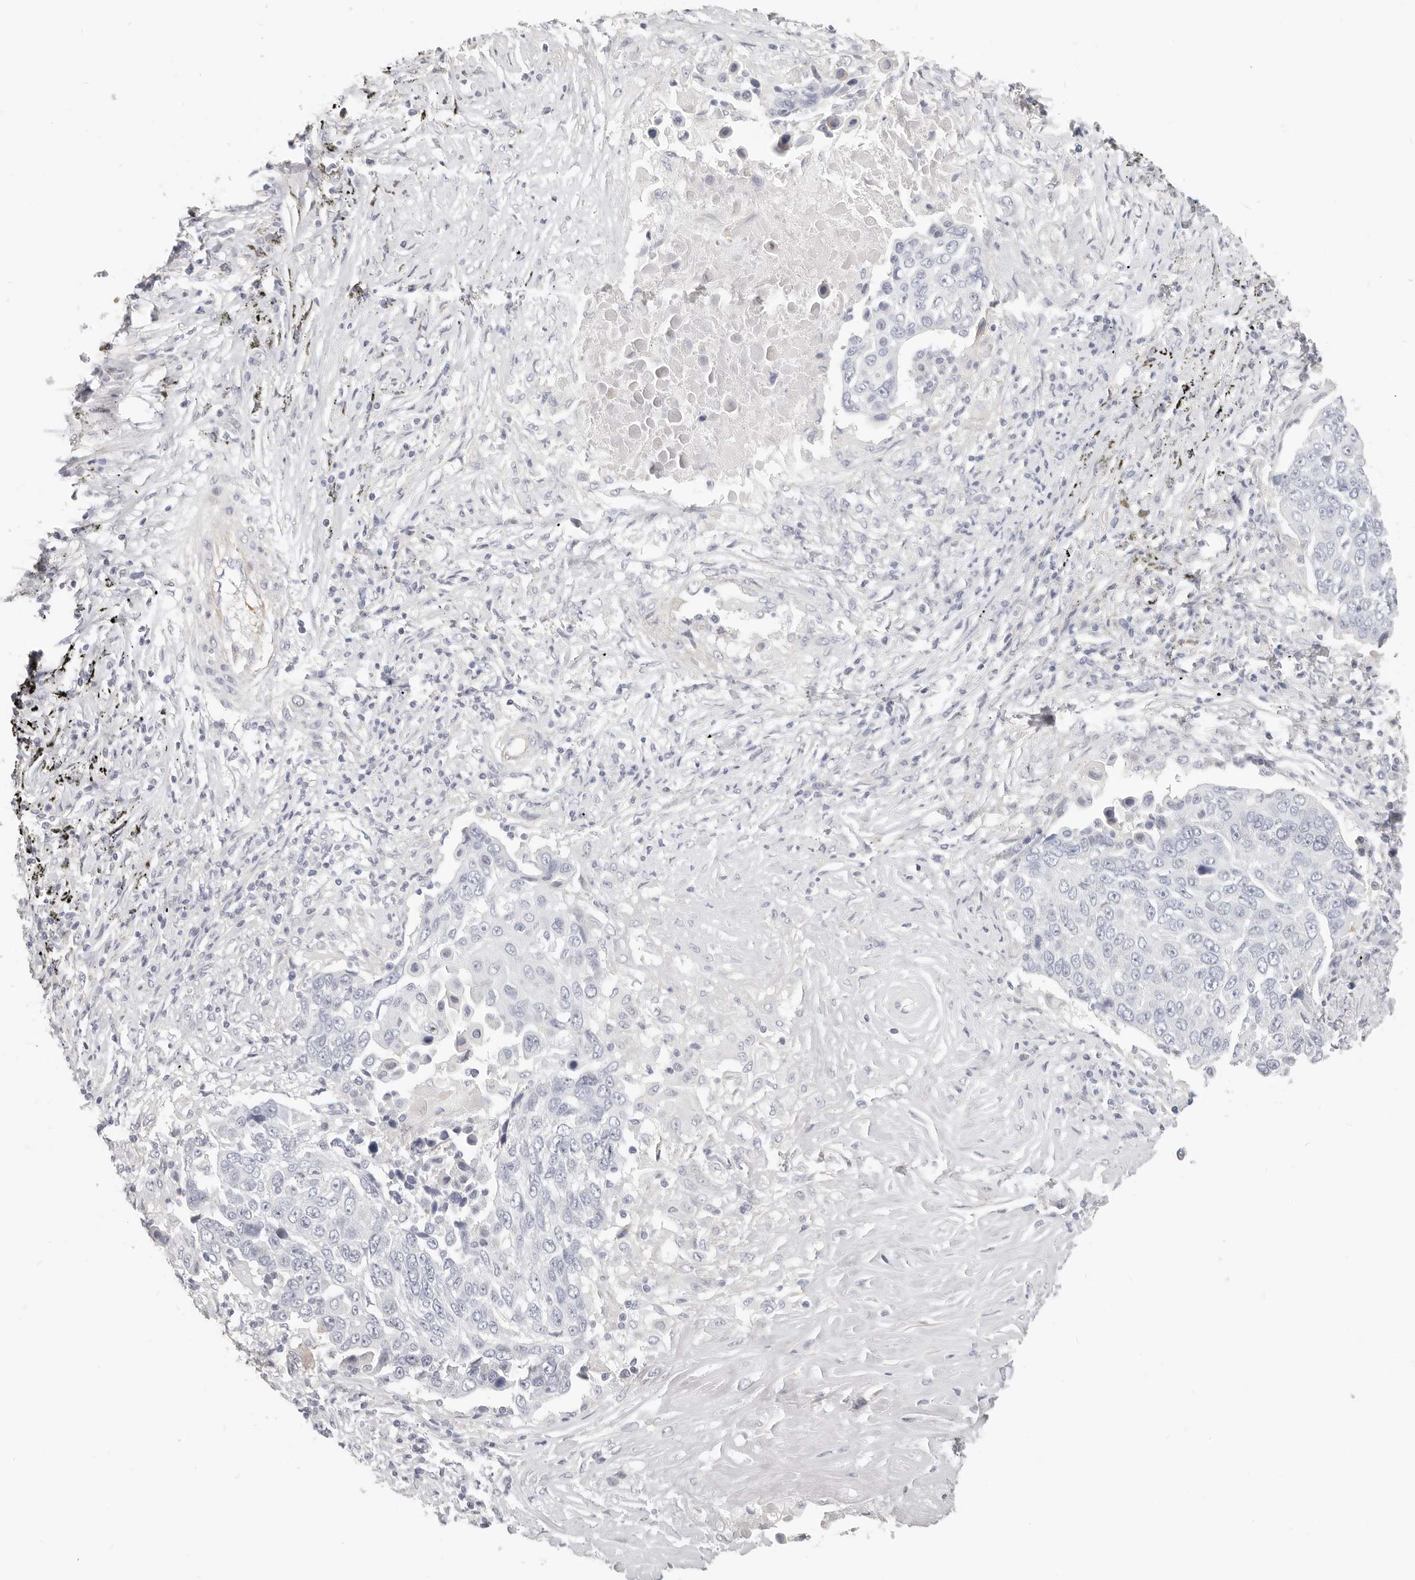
{"staining": {"intensity": "negative", "quantity": "none", "location": "none"}, "tissue": "lung cancer", "cell_type": "Tumor cells", "image_type": "cancer", "snomed": [{"axis": "morphology", "description": "Squamous cell carcinoma, NOS"}, {"axis": "topography", "description": "Lung"}], "caption": "This is an immunohistochemistry (IHC) photomicrograph of human lung cancer. There is no expression in tumor cells.", "gene": "DTNBP1", "patient": {"sex": "male", "age": 66}}